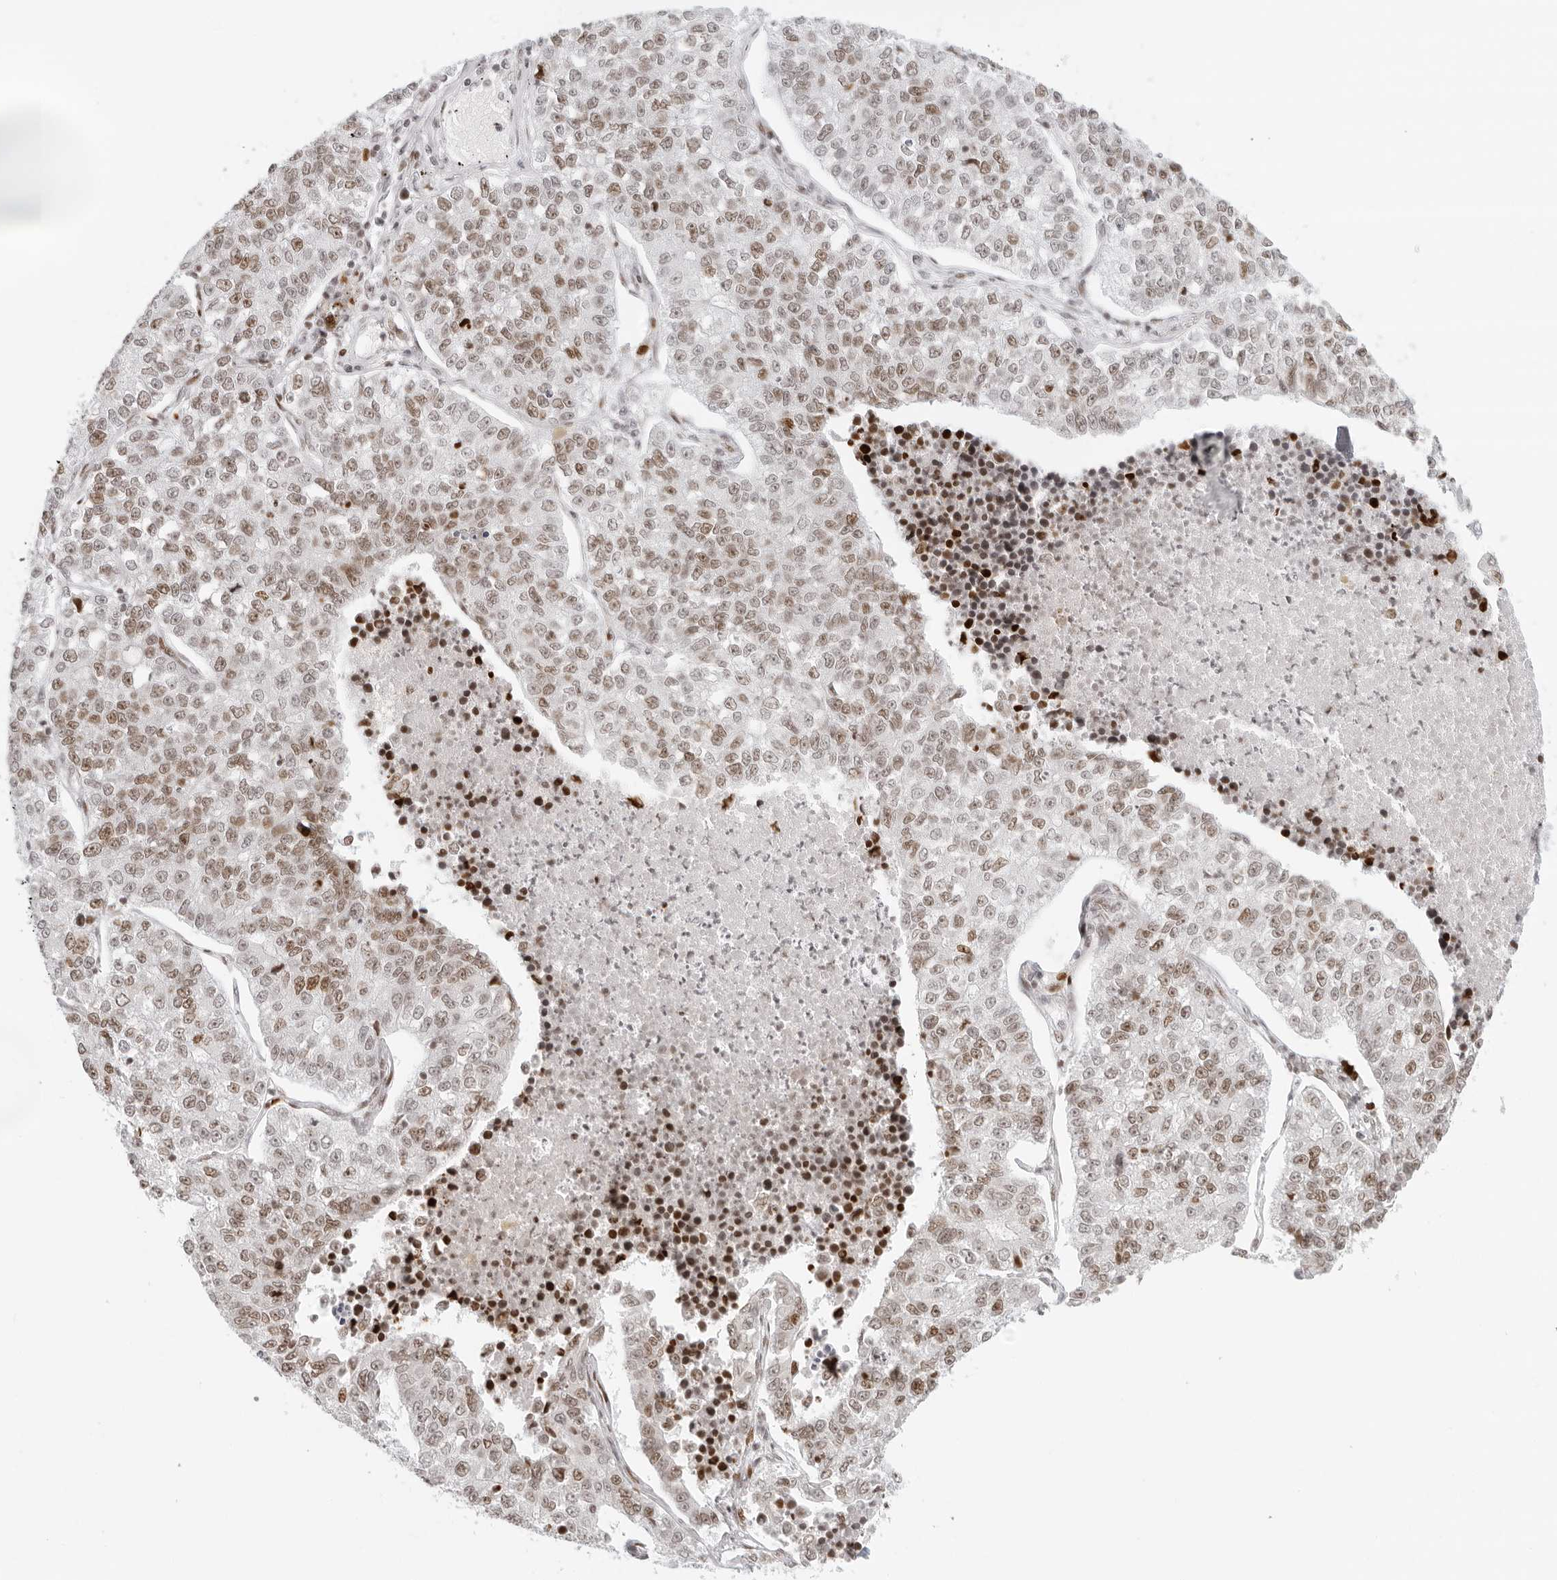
{"staining": {"intensity": "moderate", "quantity": "25%-75%", "location": "nuclear"}, "tissue": "lung cancer", "cell_type": "Tumor cells", "image_type": "cancer", "snomed": [{"axis": "morphology", "description": "Adenocarcinoma, NOS"}, {"axis": "topography", "description": "Lung"}], "caption": "An image showing moderate nuclear expression in approximately 25%-75% of tumor cells in lung cancer, as visualized by brown immunohistochemical staining.", "gene": "RCC1", "patient": {"sex": "male", "age": 49}}